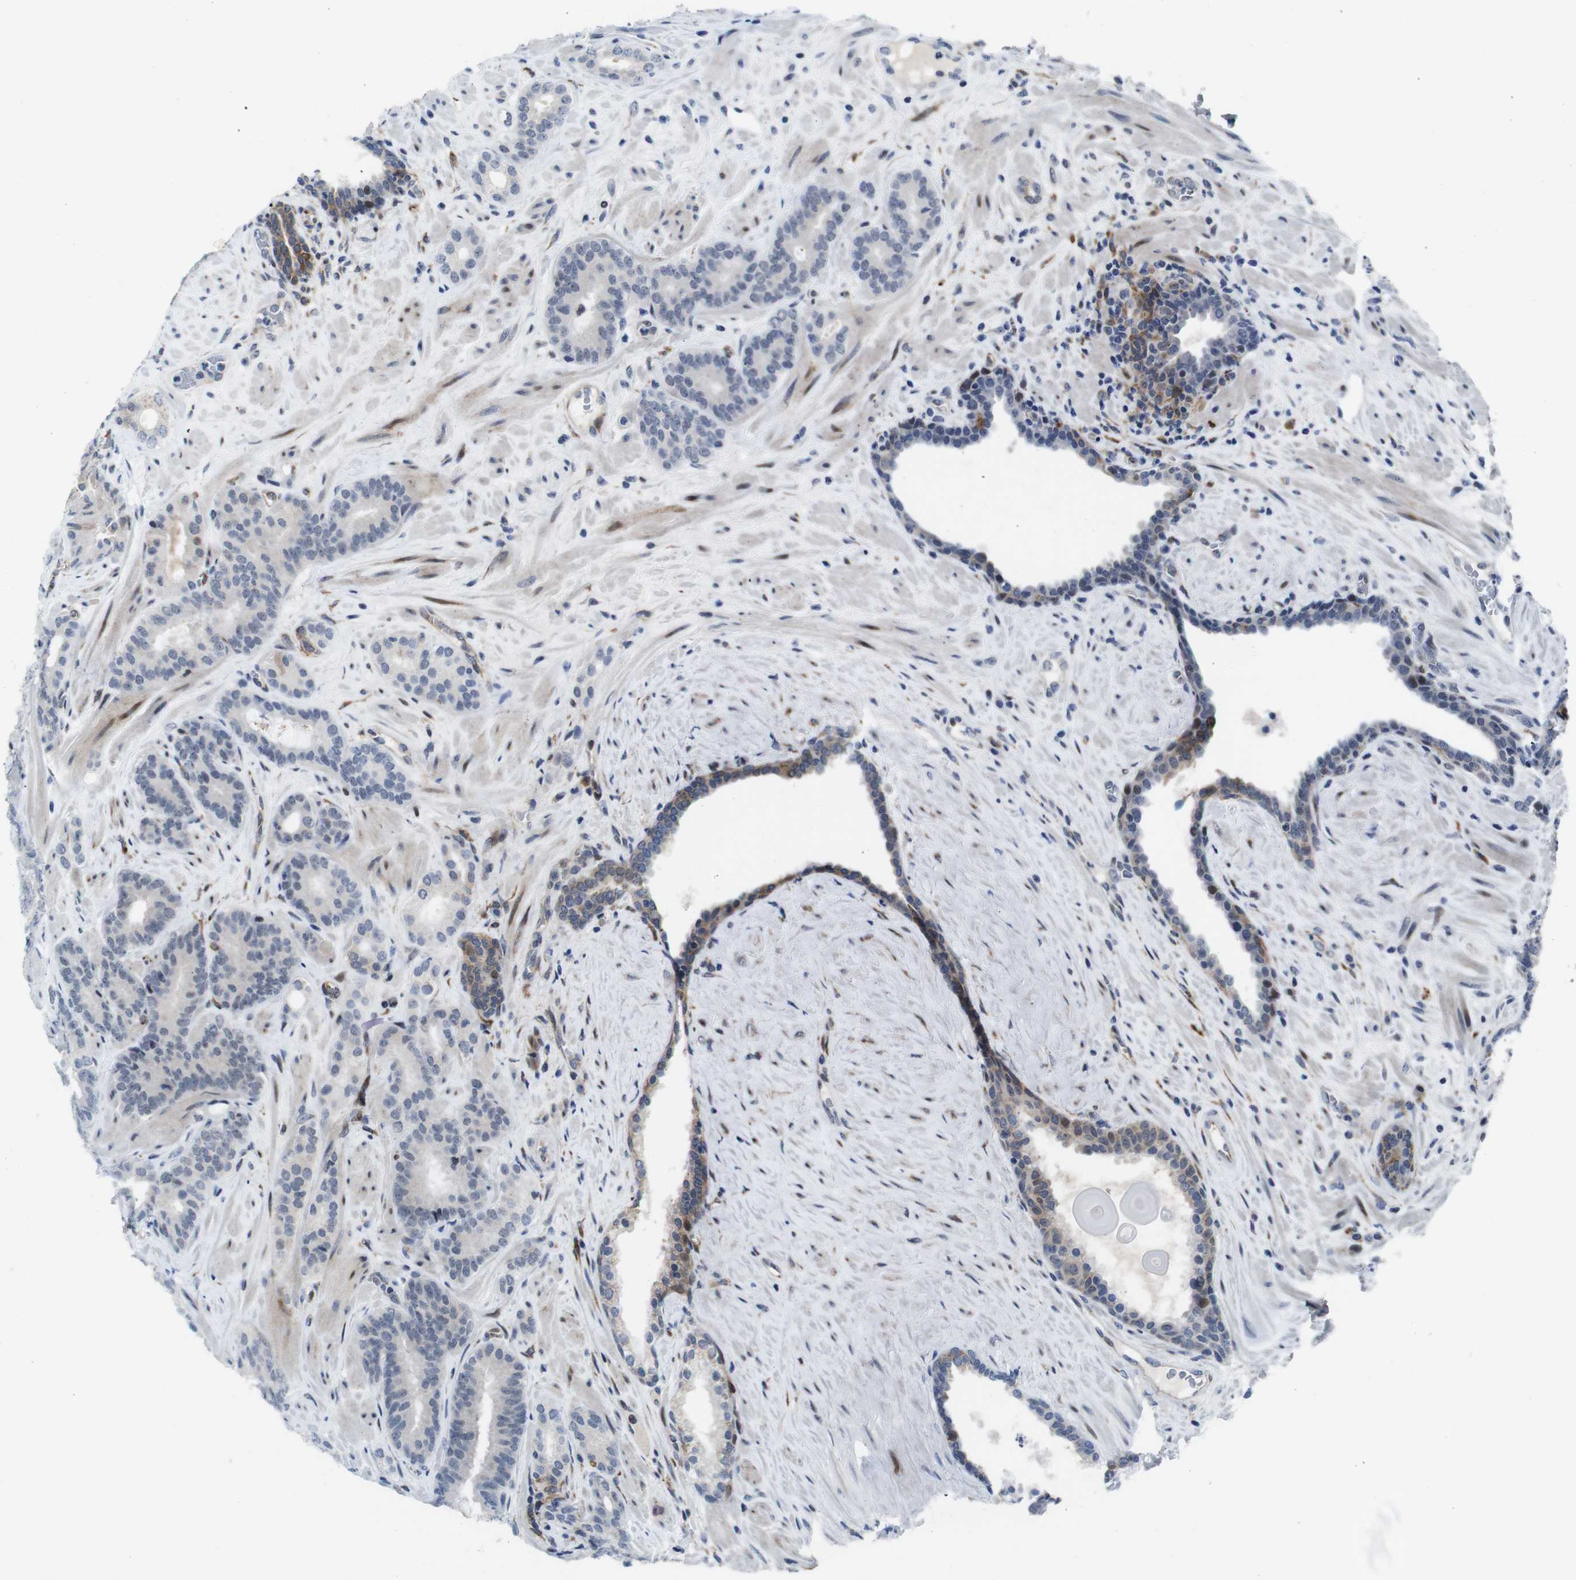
{"staining": {"intensity": "negative", "quantity": "none", "location": "none"}, "tissue": "prostate cancer", "cell_type": "Tumor cells", "image_type": "cancer", "snomed": [{"axis": "morphology", "description": "Adenocarcinoma, Low grade"}, {"axis": "topography", "description": "Prostate"}], "caption": "A micrograph of human prostate adenocarcinoma (low-grade) is negative for staining in tumor cells. (DAB immunohistochemistry (IHC) visualized using brightfield microscopy, high magnification).", "gene": "EIF4G1", "patient": {"sex": "male", "age": 63}}